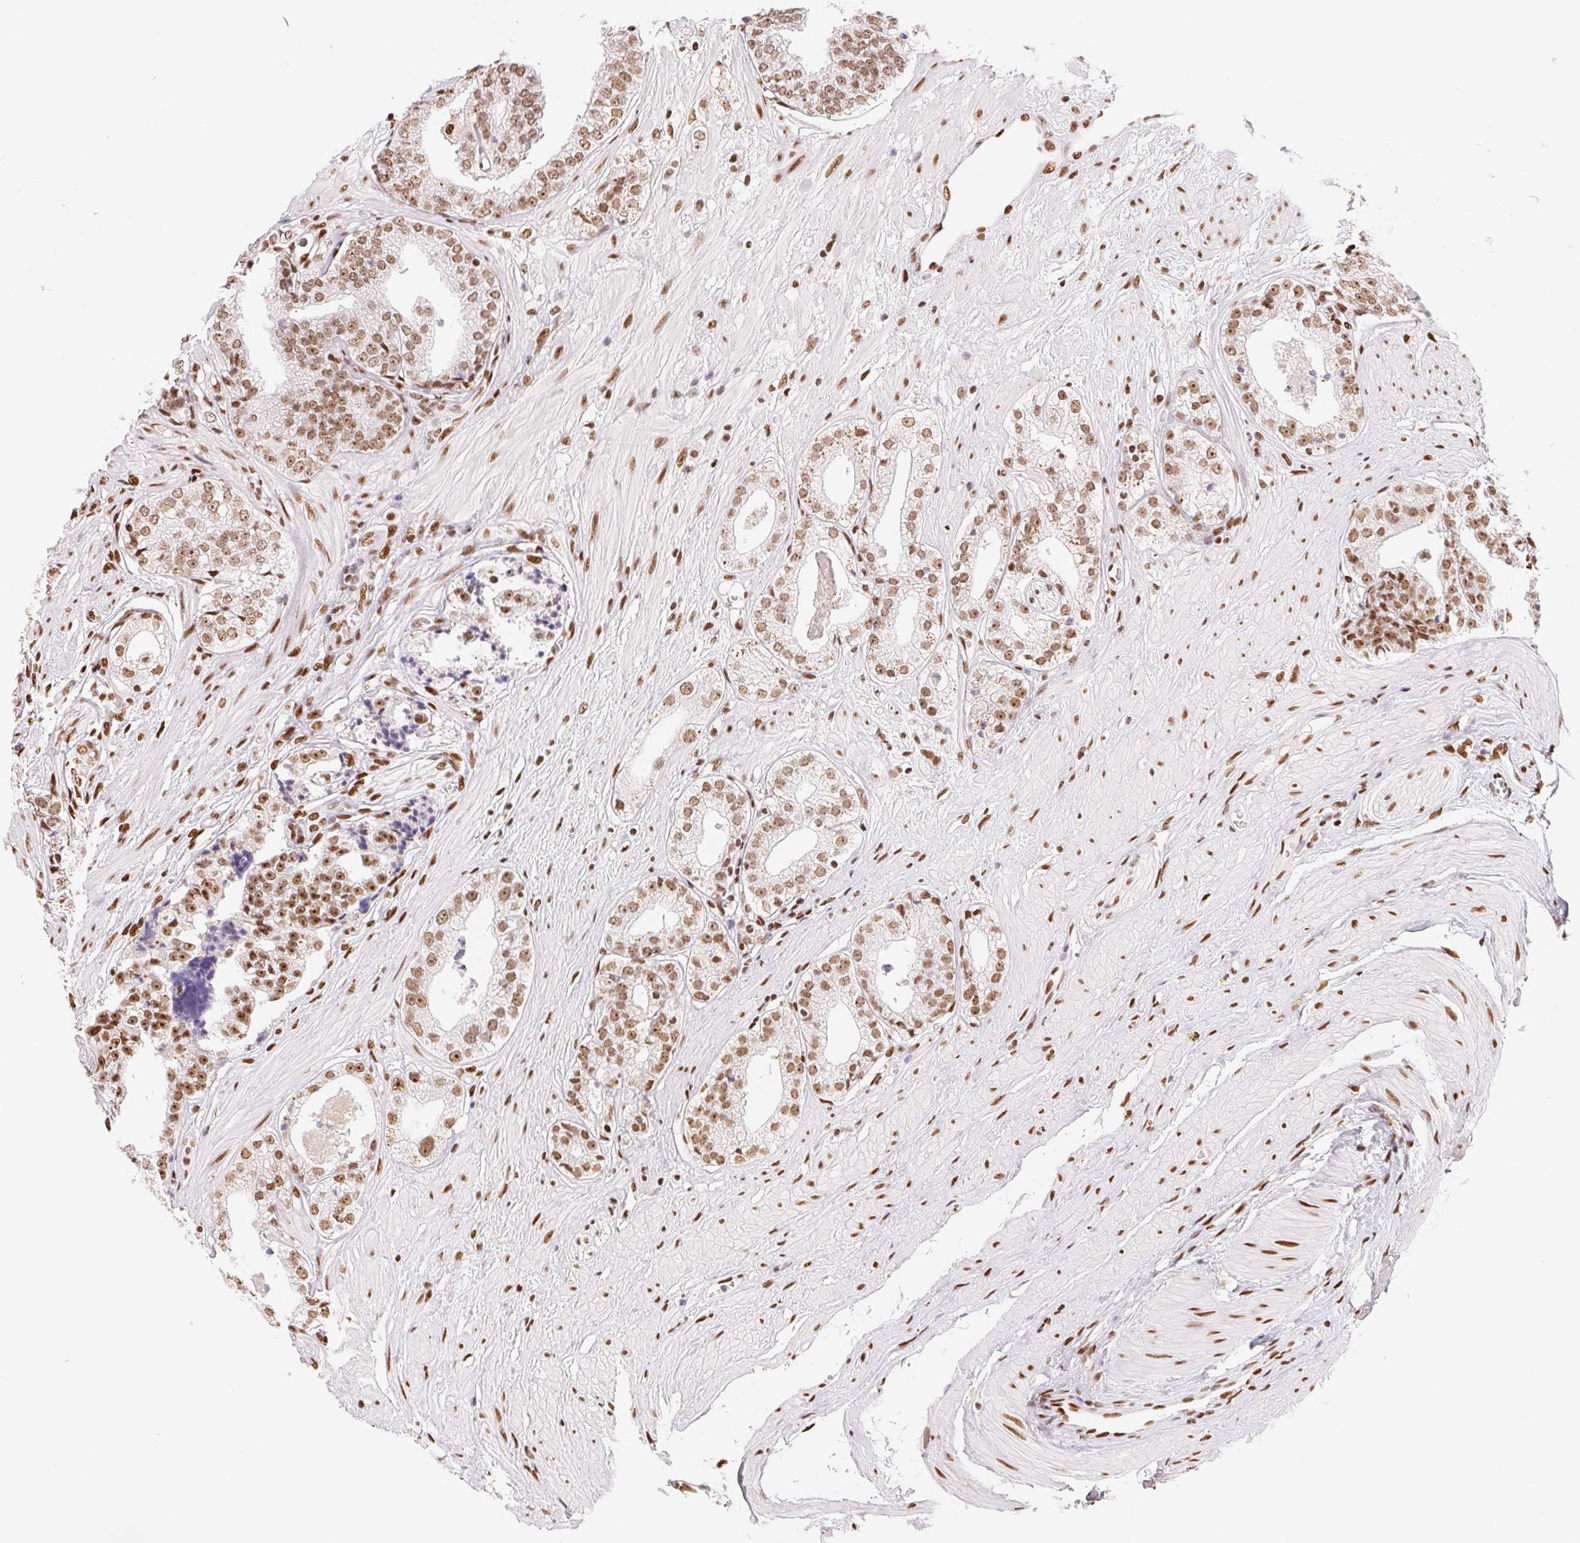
{"staining": {"intensity": "moderate", "quantity": ">75%", "location": "nuclear"}, "tissue": "prostate cancer", "cell_type": "Tumor cells", "image_type": "cancer", "snomed": [{"axis": "morphology", "description": "Adenocarcinoma, Low grade"}, {"axis": "topography", "description": "Prostate"}], "caption": "Prostate cancer (low-grade adenocarcinoma) stained with a protein marker shows moderate staining in tumor cells.", "gene": "ZNF80", "patient": {"sex": "male", "age": 60}}